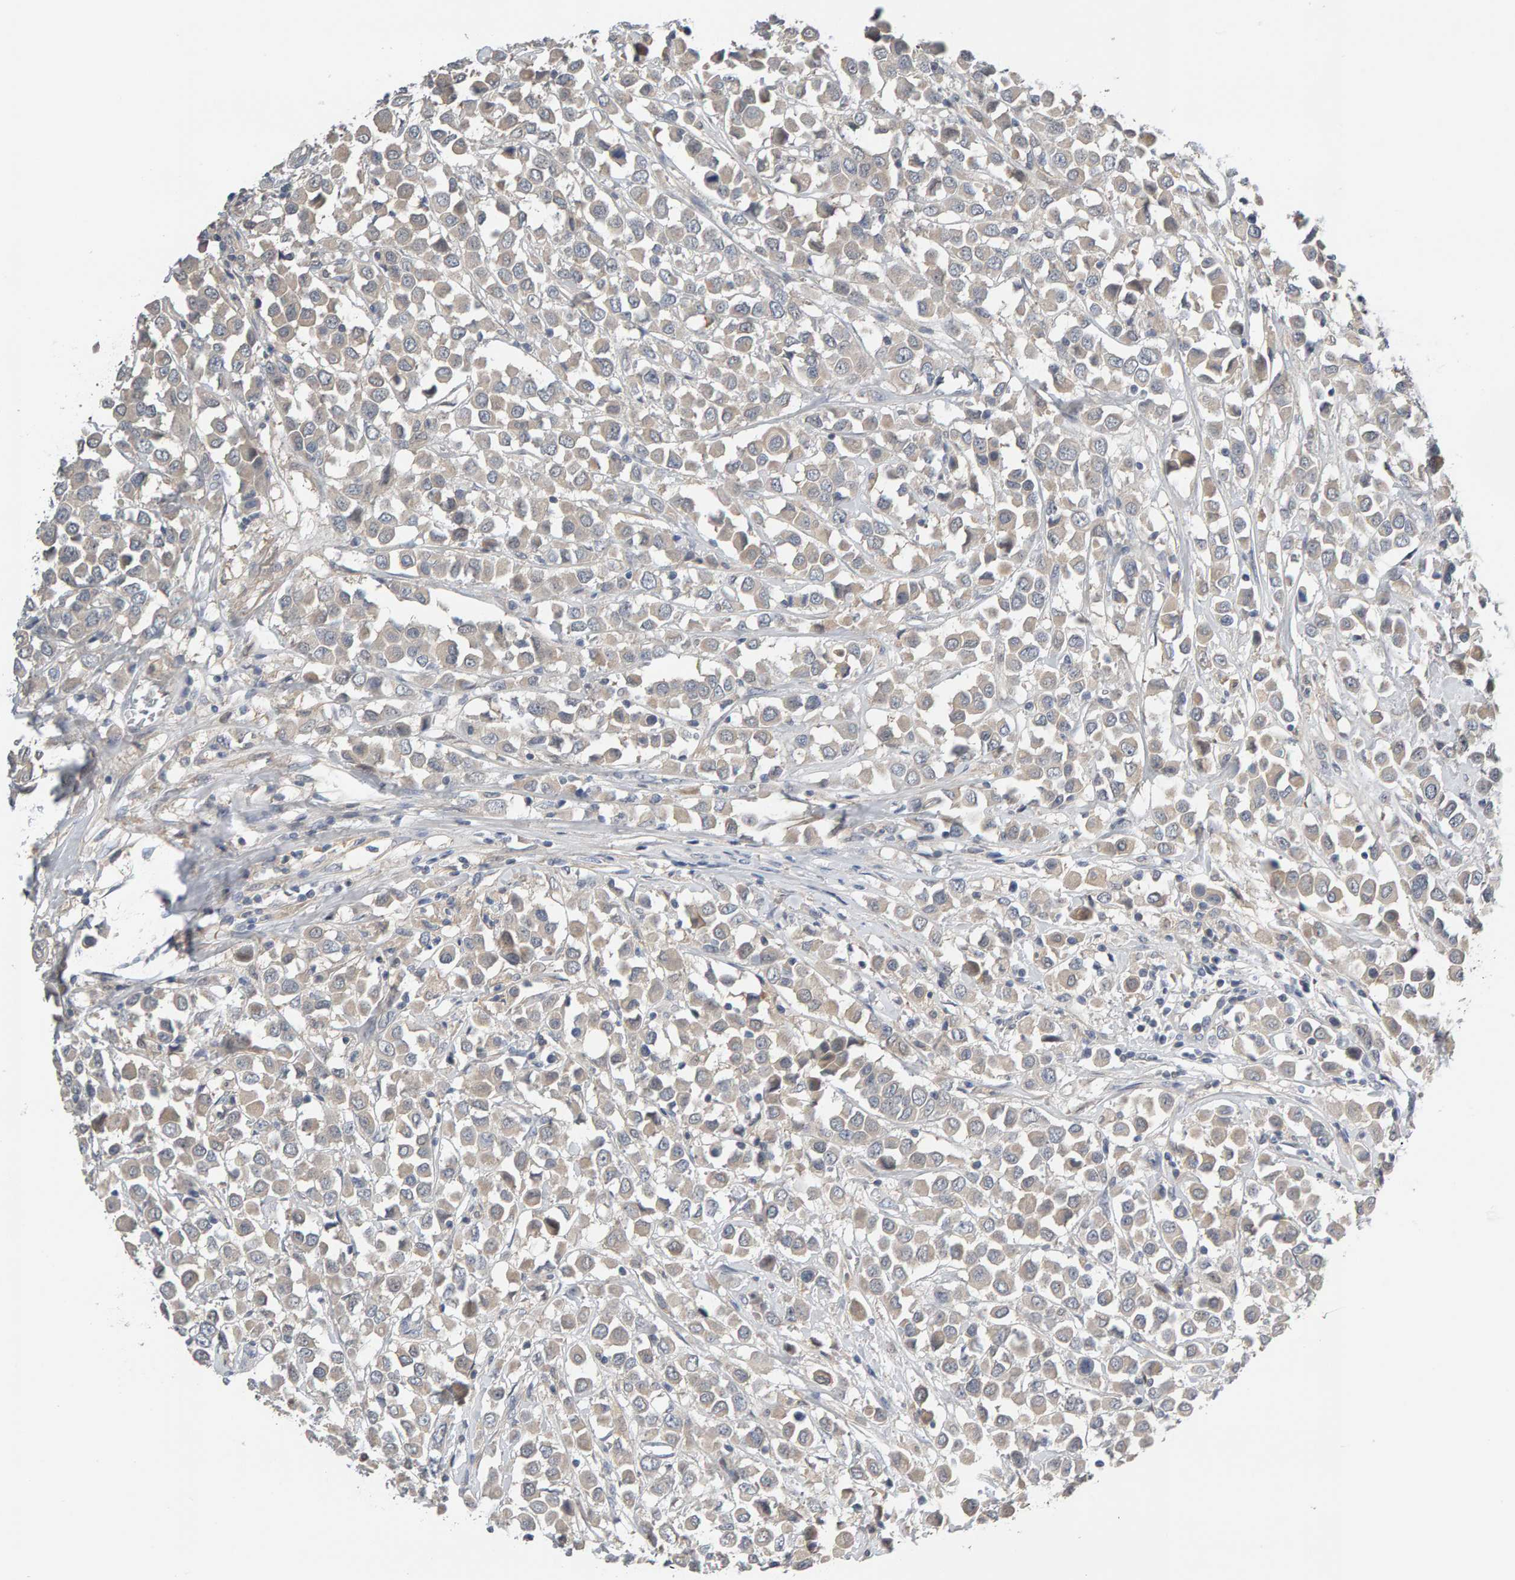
{"staining": {"intensity": "weak", "quantity": "<25%", "location": "cytoplasmic/membranous"}, "tissue": "breast cancer", "cell_type": "Tumor cells", "image_type": "cancer", "snomed": [{"axis": "morphology", "description": "Duct carcinoma"}, {"axis": "topography", "description": "Breast"}], "caption": "This is an immunohistochemistry photomicrograph of human breast infiltrating ductal carcinoma. There is no positivity in tumor cells.", "gene": "GFUS", "patient": {"sex": "female", "age": 61}}